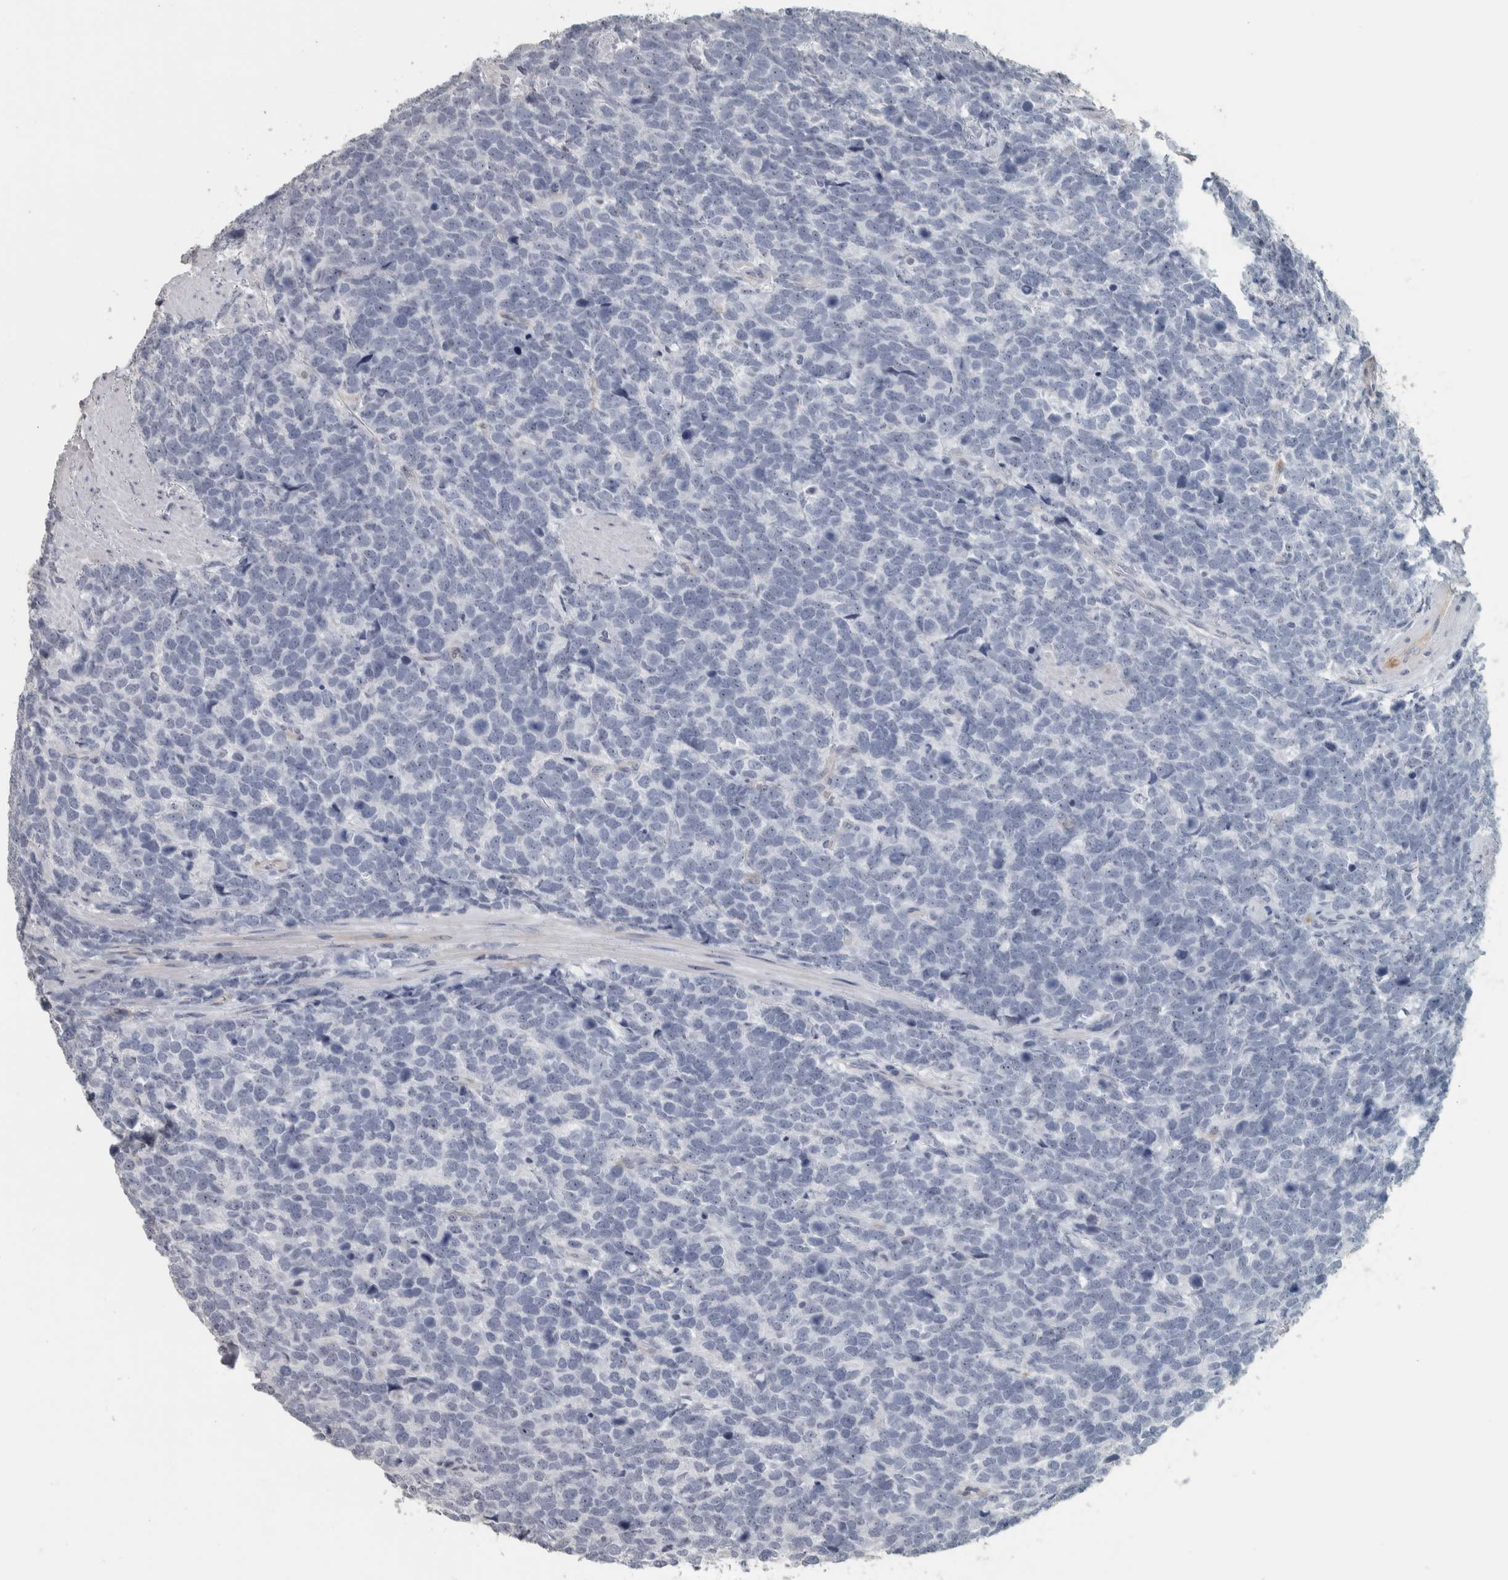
{"staining": {"intensity": "negative", "quantity": "none", "location": "none"}, "tissue": "urothelial cancer", "cell_type": "Tumor cells", "image_type": "cancer", "snomed": [{"axis": "morphology", "description": "Urothelial carcinoma, High grade"}, {"axis": "topography", "description": "Urinary bladder"}], "caption": "High-grade urothelial carcinoma was stained to show a protein in brown. There is no significant expression in tumor cells.", "gene": "DCAF10", "patient": {"sex": "female", "age": 82}}